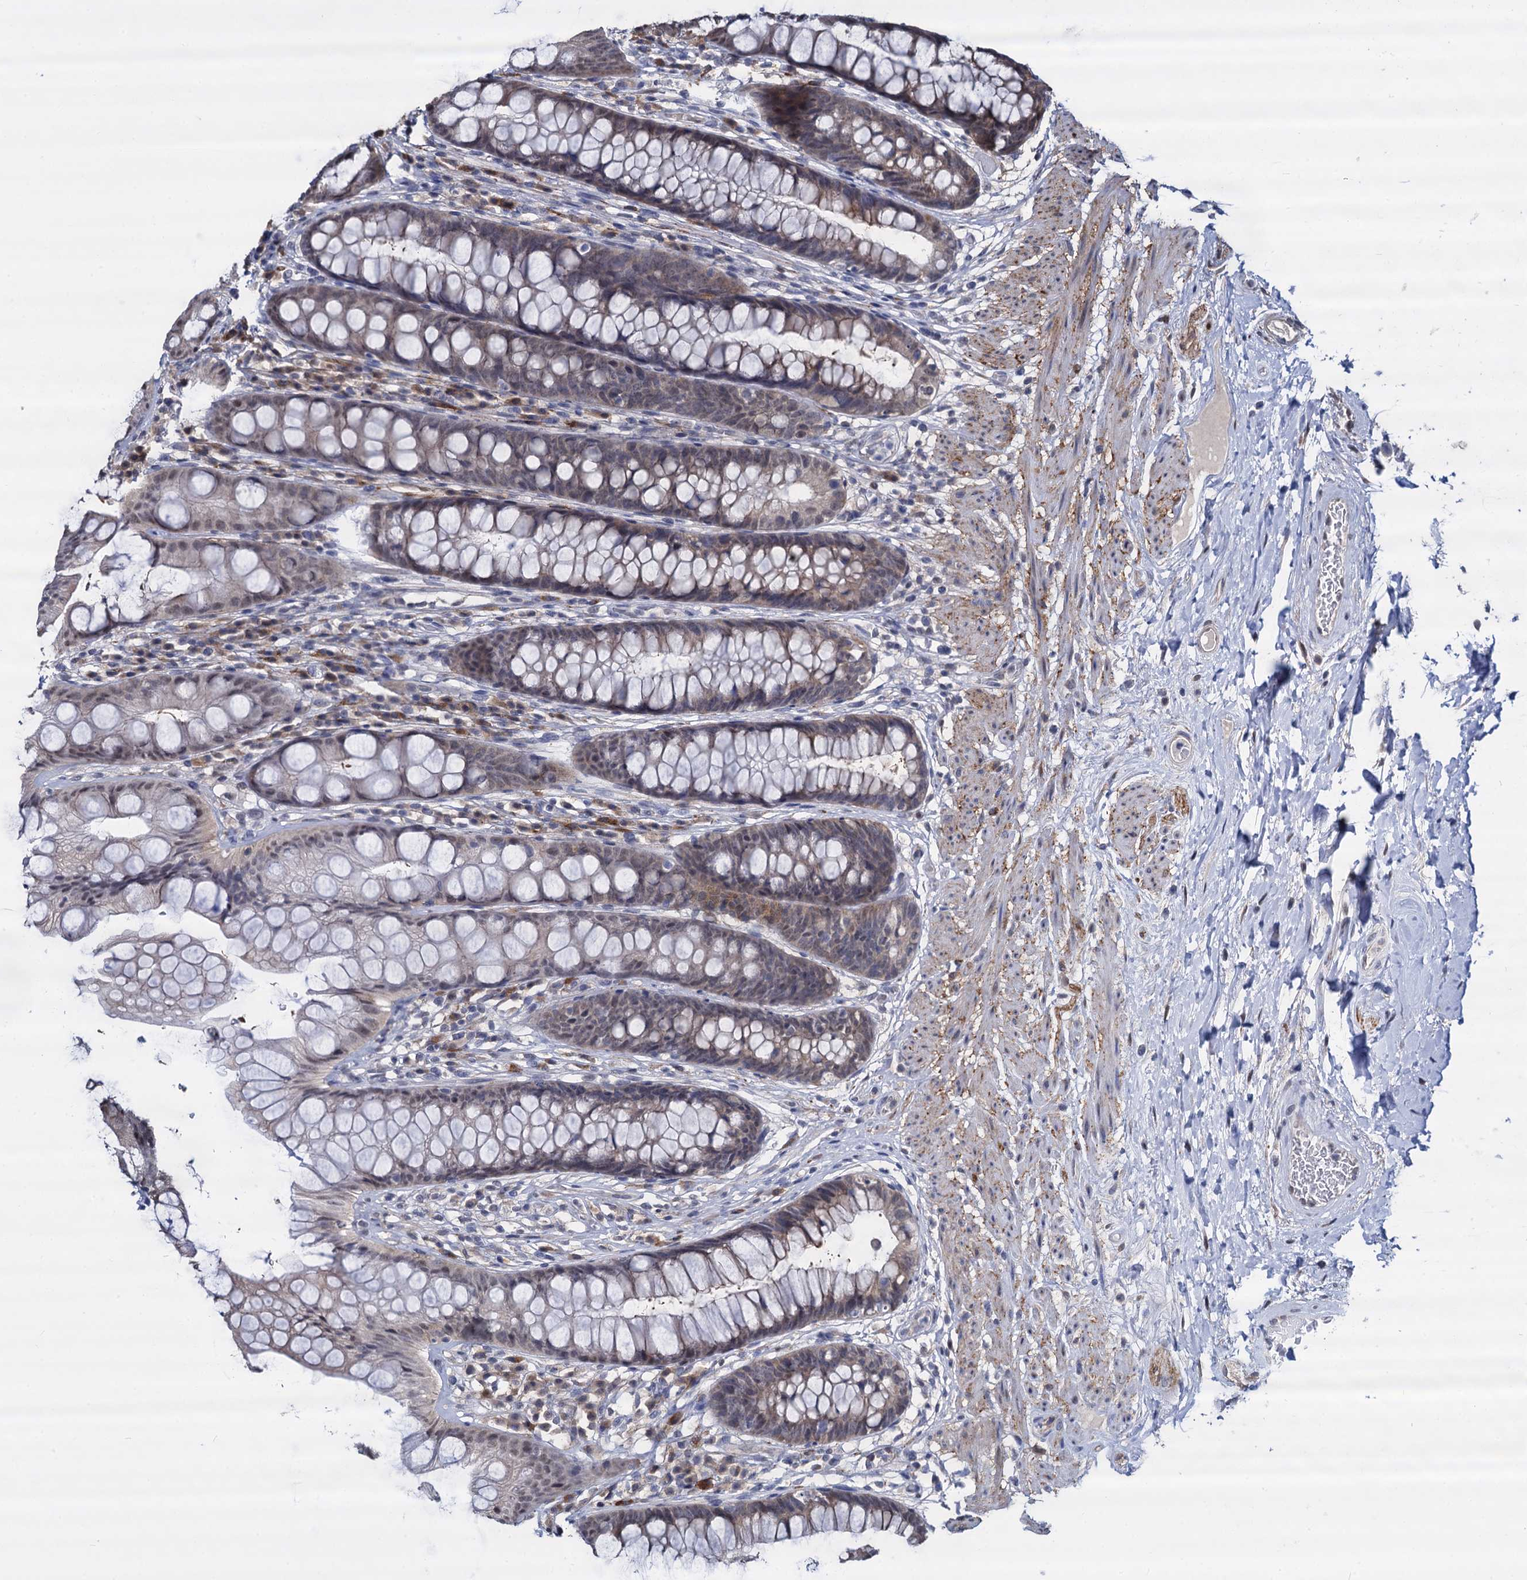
{"staining": {"intensity": "weak", "quantity": ">75%", "location": "cytoplasmic/membranous,nuclear"}, "tissue": "rectum", "cell_type": "Glandular cells", "image_type": "normal", "snomed": [{"axis": "morphology", "description": "Normal tissue, NOS"}, {"axis": "topography", "description": "Rectum"}], "caption": "There is low levels of weak cytoplasmic/membranous,nuclear positivity in glandular cells of unremarkable rectum, as demonstrated by immunohistochemical staining (brown color).", "gene": "PSMD4", "patient": {"sex": "male", "age": 74}}